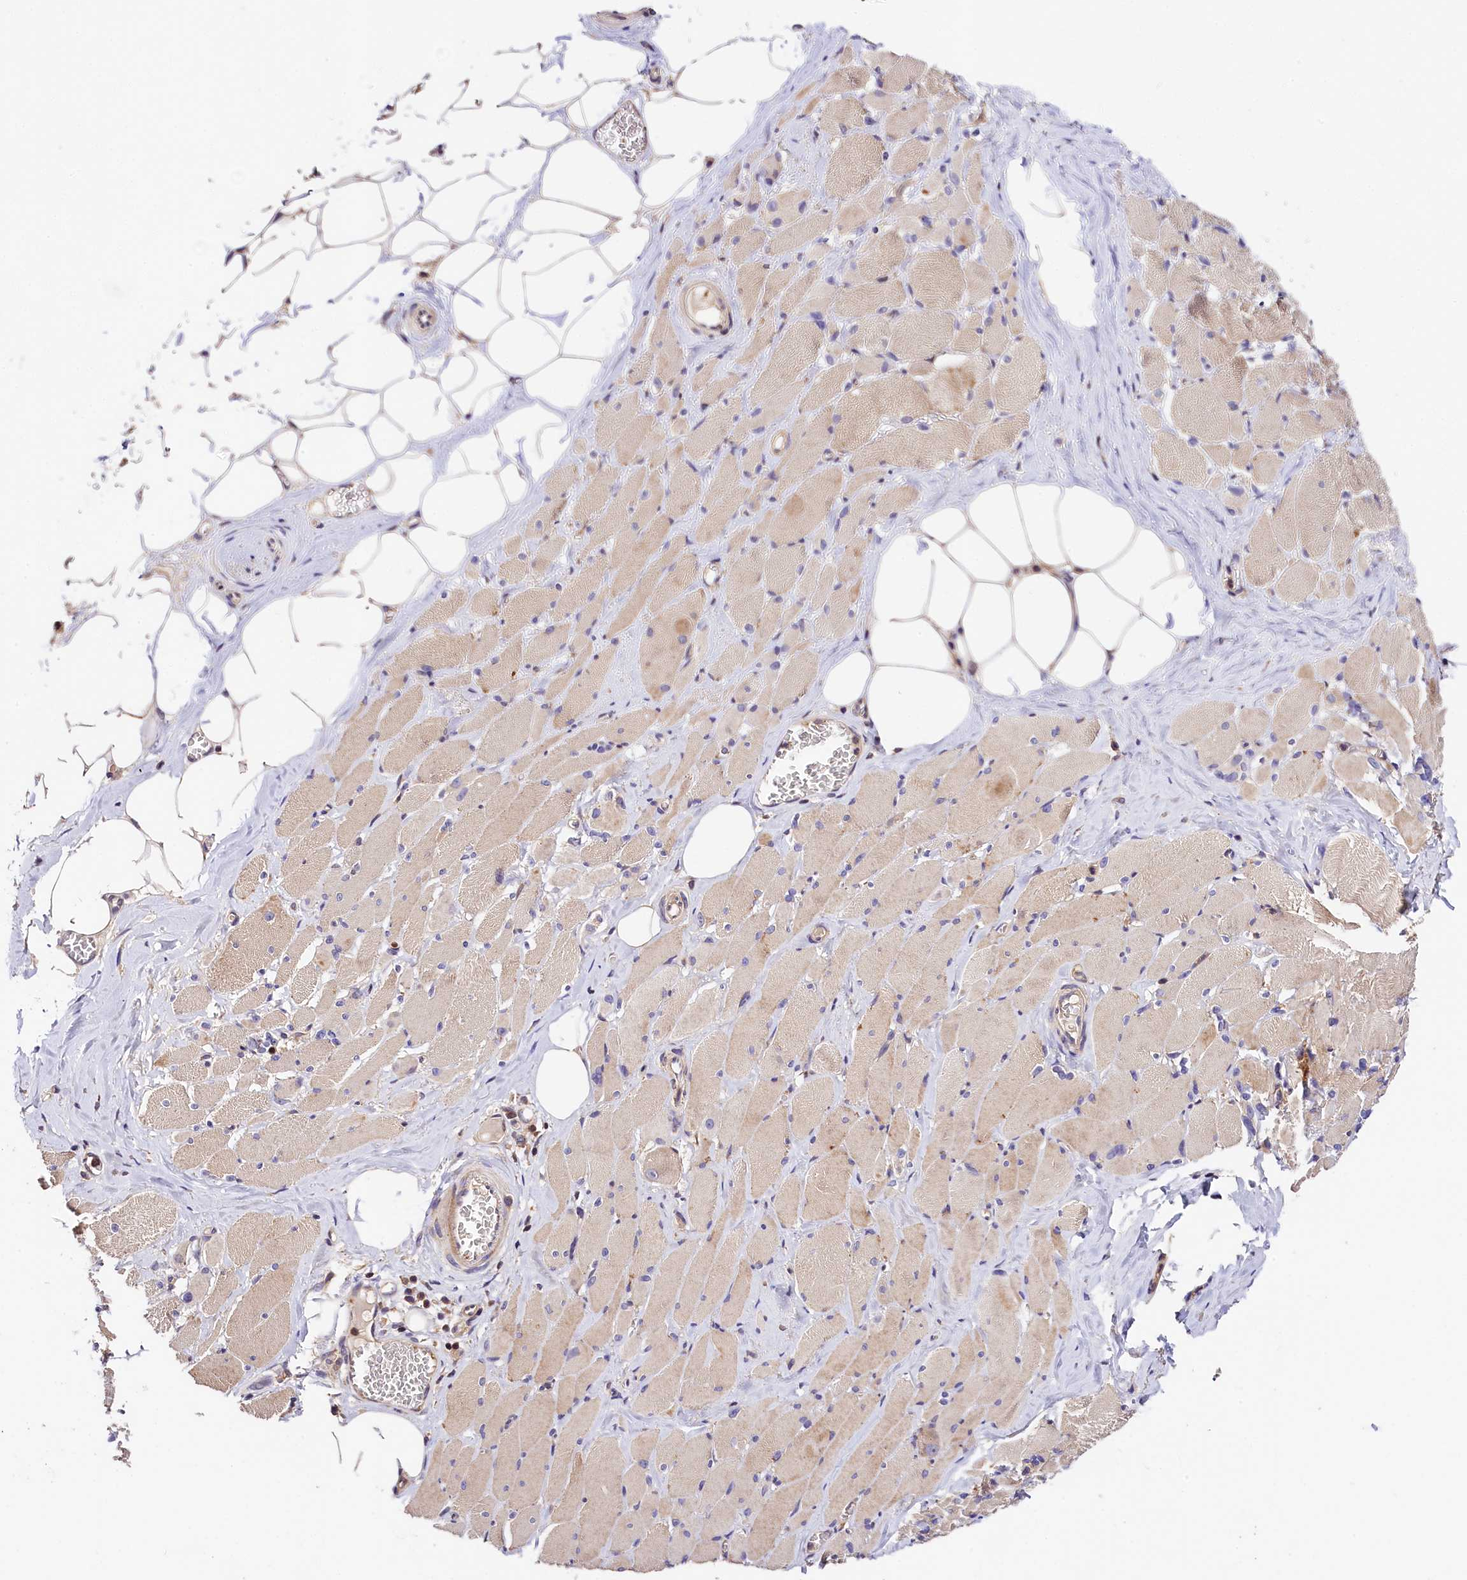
{"staining": {"intensity": "weak", "quantity": "25%-75%", "location": "cytoplasmic/membranous"}, "tissue": "skeletal muscle", "cell_type": "Myocytes", "image_type": "normal", "snomed": [{"axis": "morphology", "description": "Normal tissue, NOS"}, {"axis": "morphology", "description": "Basal cell carcinoma"}, {"axis": "topography", "description": "Skeletal muscle"}], "caption": "Human skeletal muscle stained with a brown dye shows weak cytoplasmic/membranous positive positivity in approximately 25%-75% of myocytes.", "gene": "KPTN", "patient": {"sex": "female", "age": 64}}